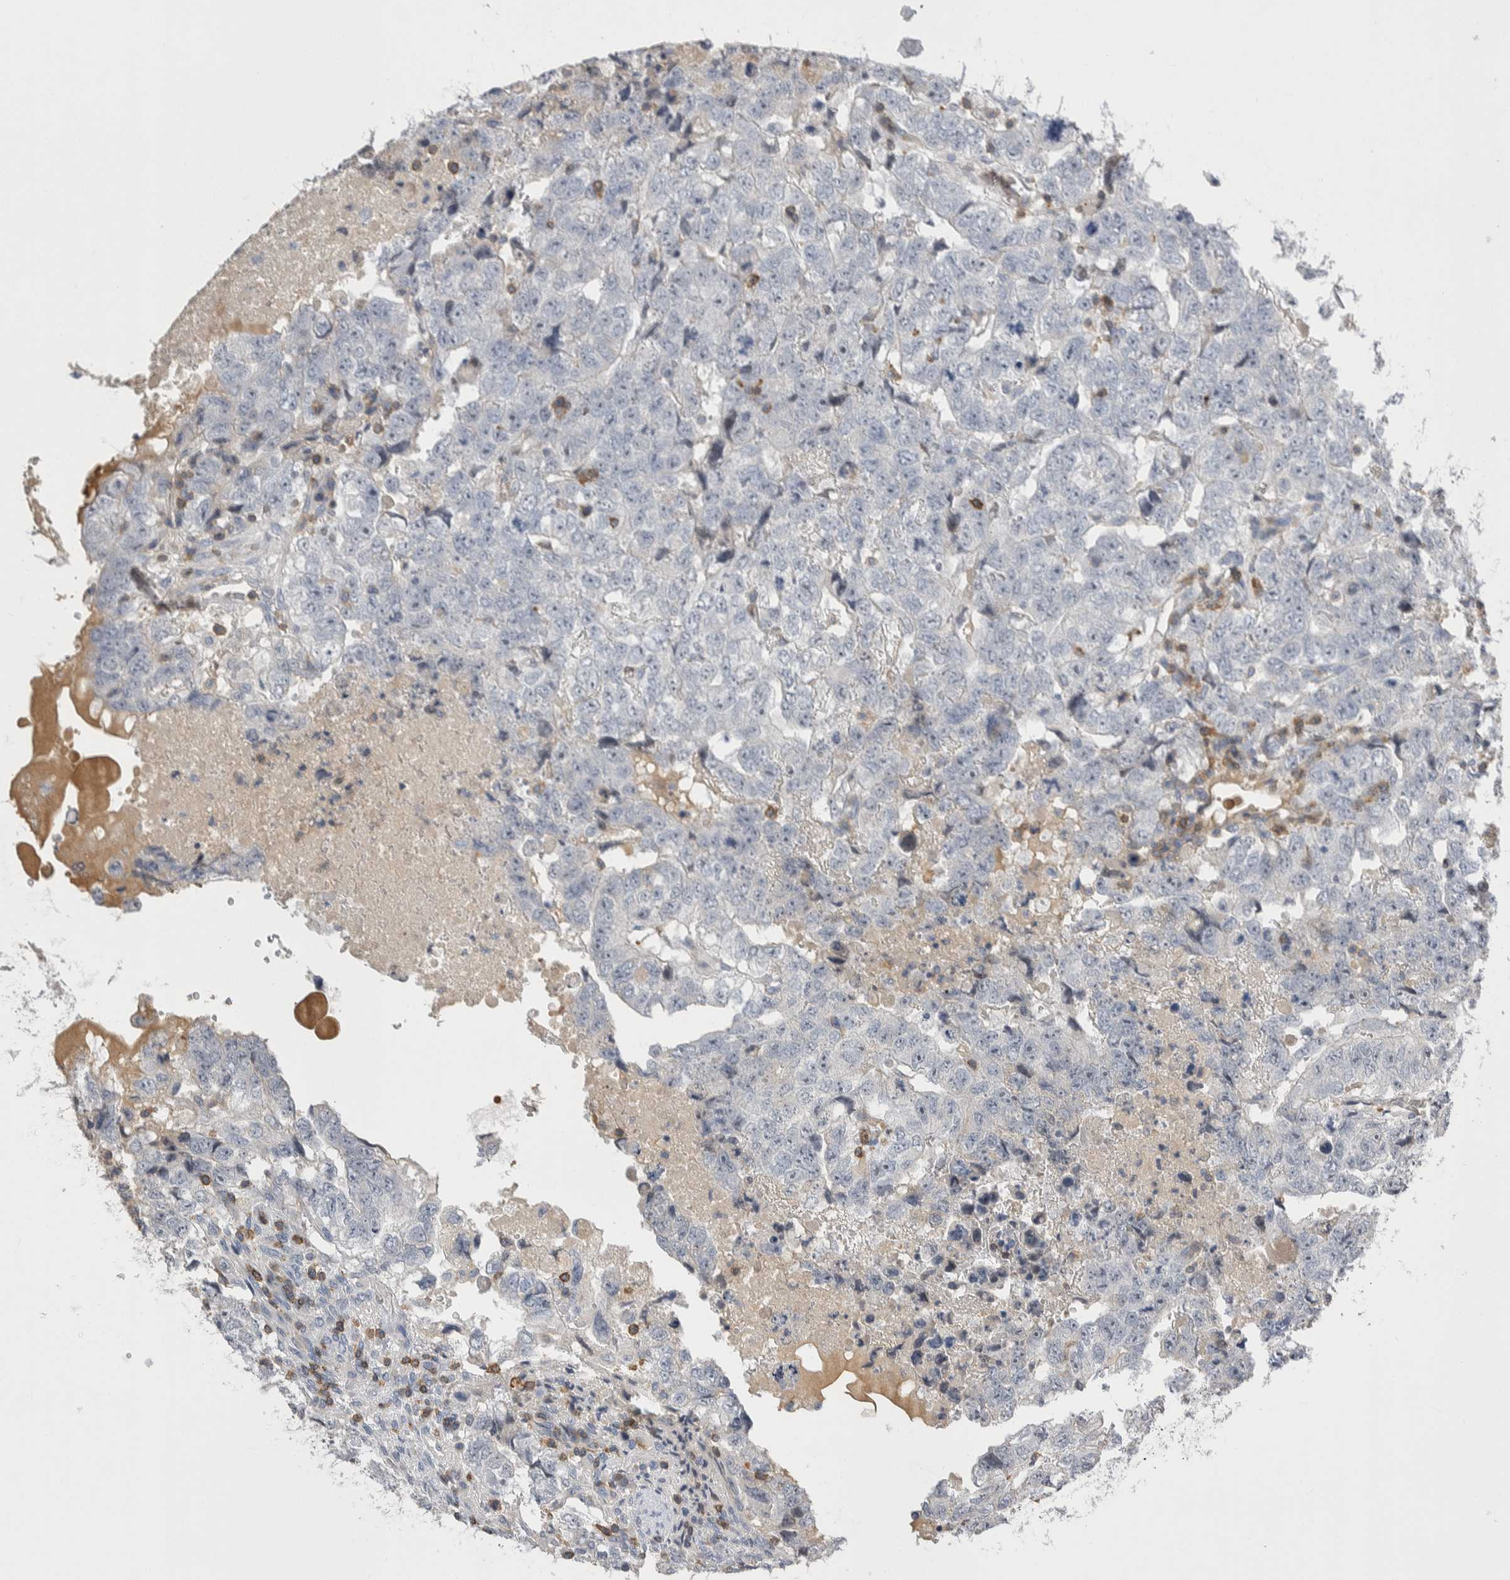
{"staining": {"intensity": "negative", "quantity": "none", "location": "none"}, "tissue": "testis cancer", "cell_type": "Tumor cells", "image_type": "cancer", "snomed": [{"axis": "morphology", "description": "Carcinoma, Embryonal, NOS"}, {"axis": "topography", "description": "Testis"}], "caption": "There is no significant positivity in tumor cells of embryonal carcinoma (testis).", "gene": "CEP295NL", "patient": {"sex": "male", "age": 36}}